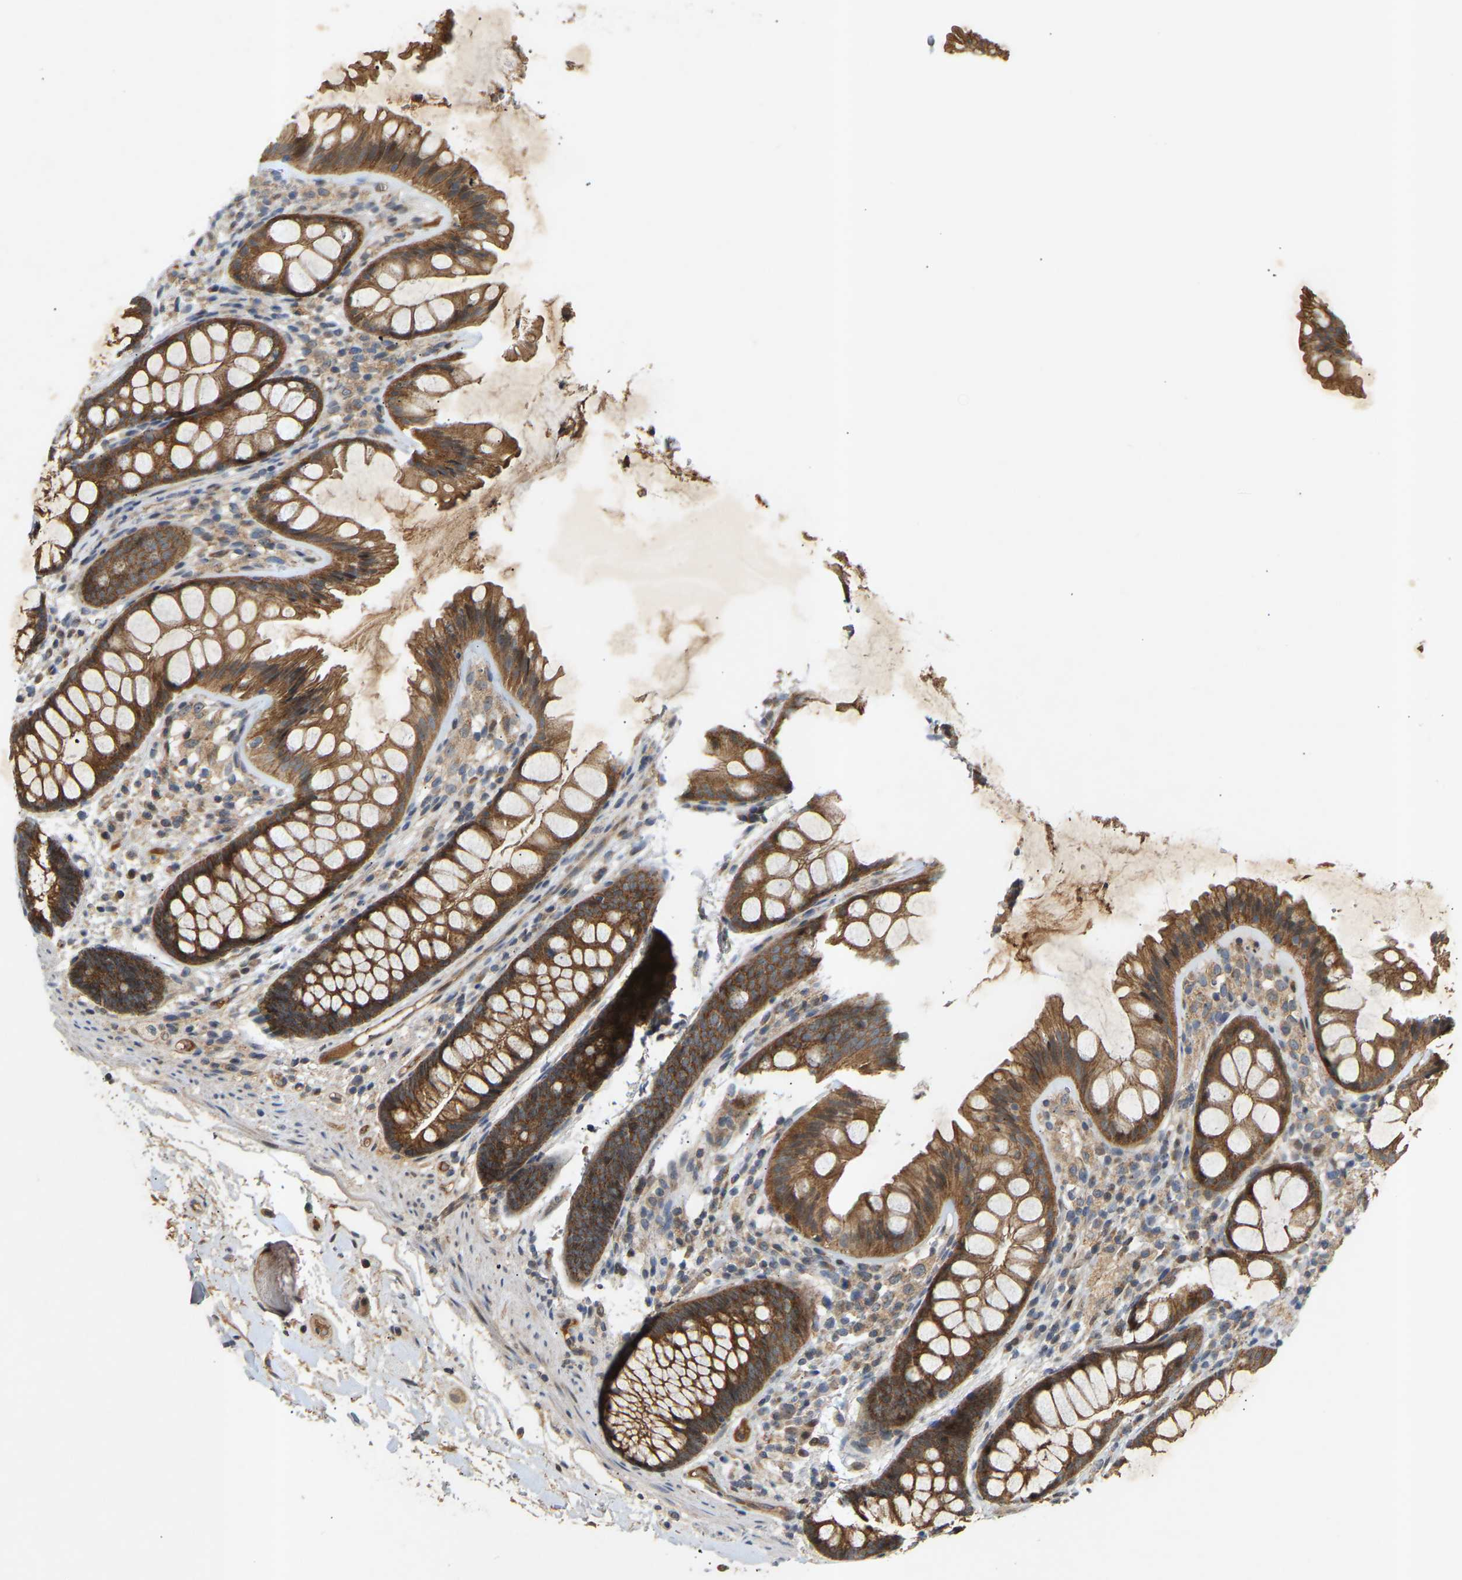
{"staining": {"intensity": "moderate", "quantity": ">75%", "location": "cytoplasmic/membranous"}, "tissue": "colon", "cell_type": "Endothelial cells", "image_type": "normal", "snomed": [{"axis": "morphology", "description": "Normal tissue, NOS"}, {"axis": "topography", "description": "Colon"}], "caption": "Moderate cytoplasmic/membranous staining is appreciated in approximately >75% of endothelial cells in normal colon.", "gene": "ATP5MF", "patient": {"sex": "female", "age": 56}}